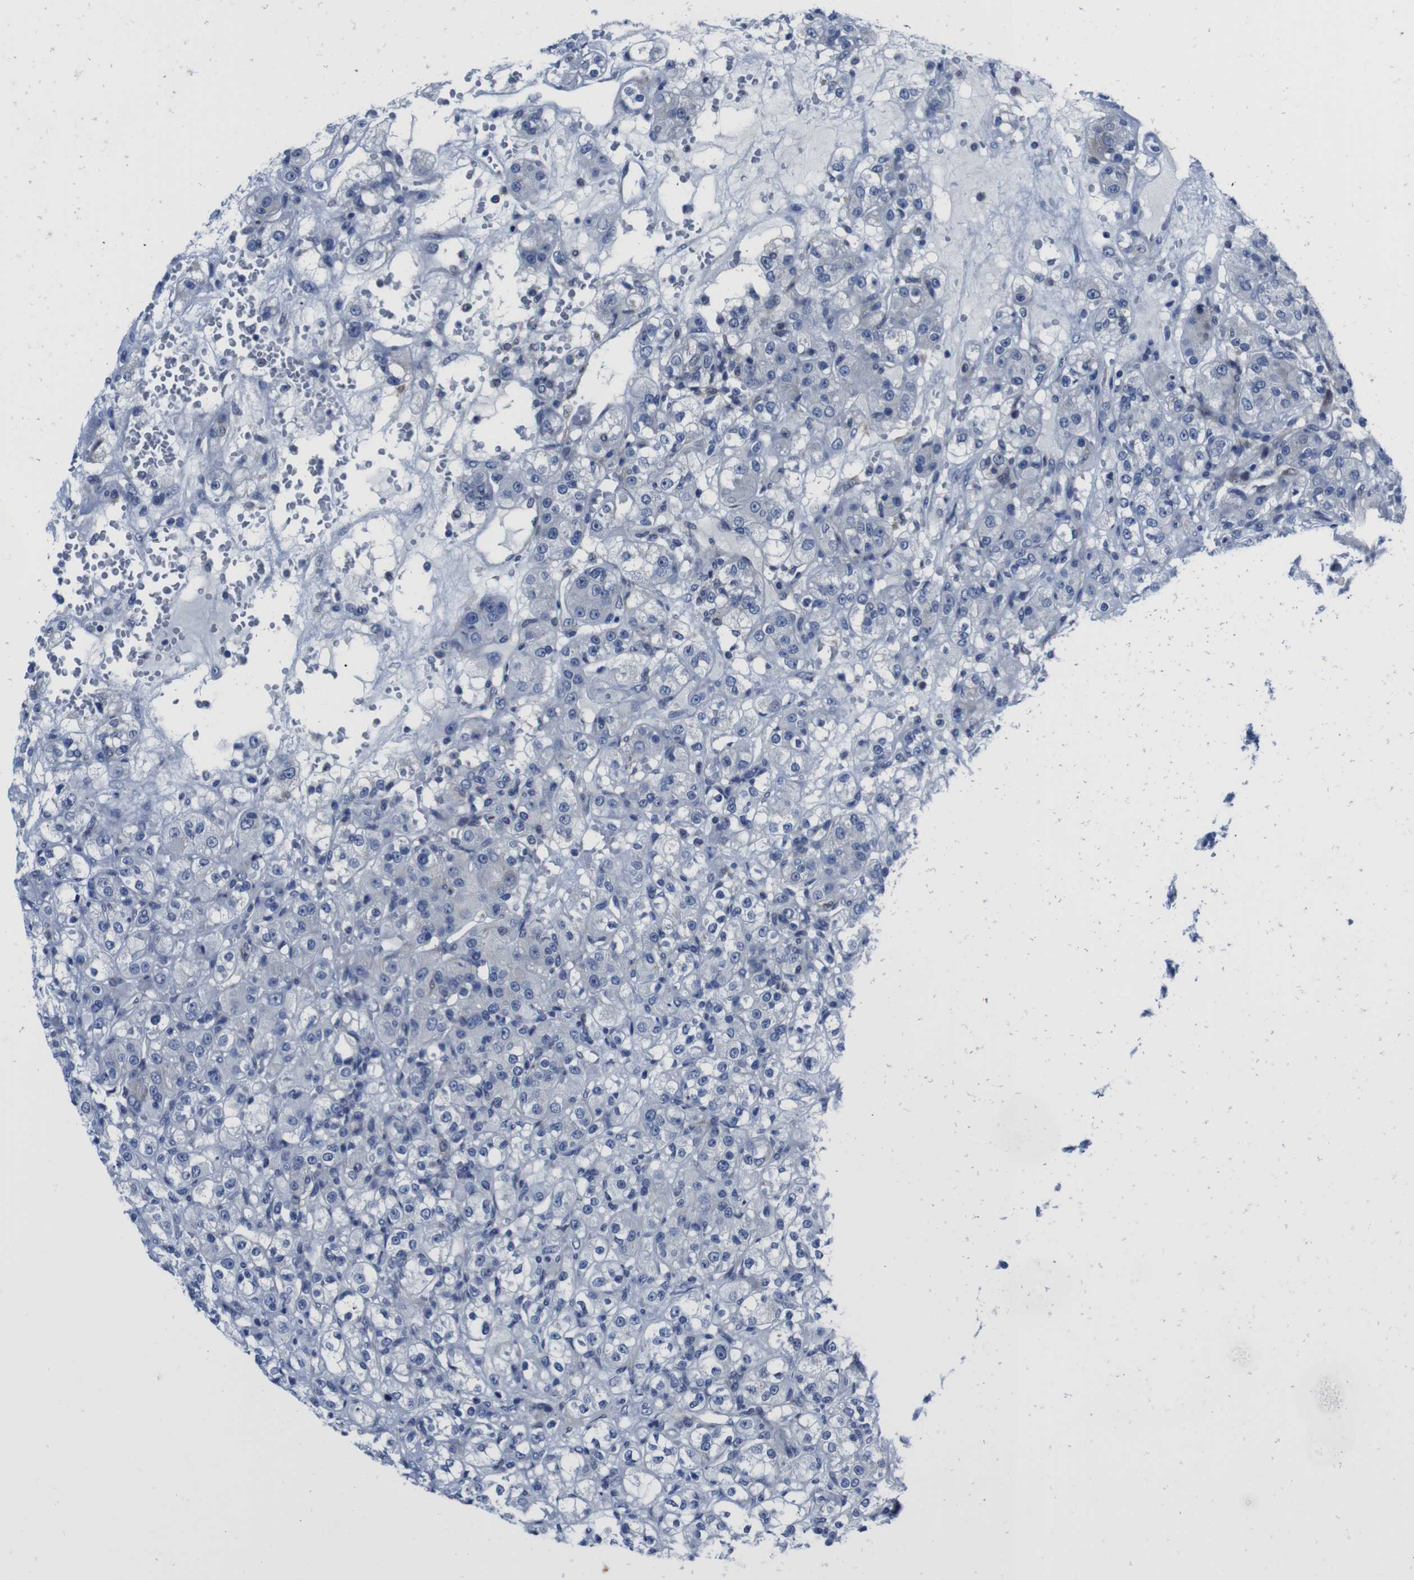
{"staining": {"intensity": "negative", "quantity": "none", "location": "none"}, "tissue": "renal cancer", "cell_type": "Tumor cells", "image_type": "cancer", "snomed": [{"axis": "morphology", "description": "Normal tissue, NOS"}, {"axis": "morphology", "description": "Adenocarcinoma, NOS"}, {"axis": "topography", "description": "Kidney"}], "caption": "IHC micrograph of adenocarcinoma (renal) stained for a protein (brown), which exhibits no positivity in tumor cells. (DAB immunohistochemistry (IHC) visualized using brightfield microscopy, high magnification).", "gene": "EIF4A1", "patient": {"sex": "male", "age": 61}}